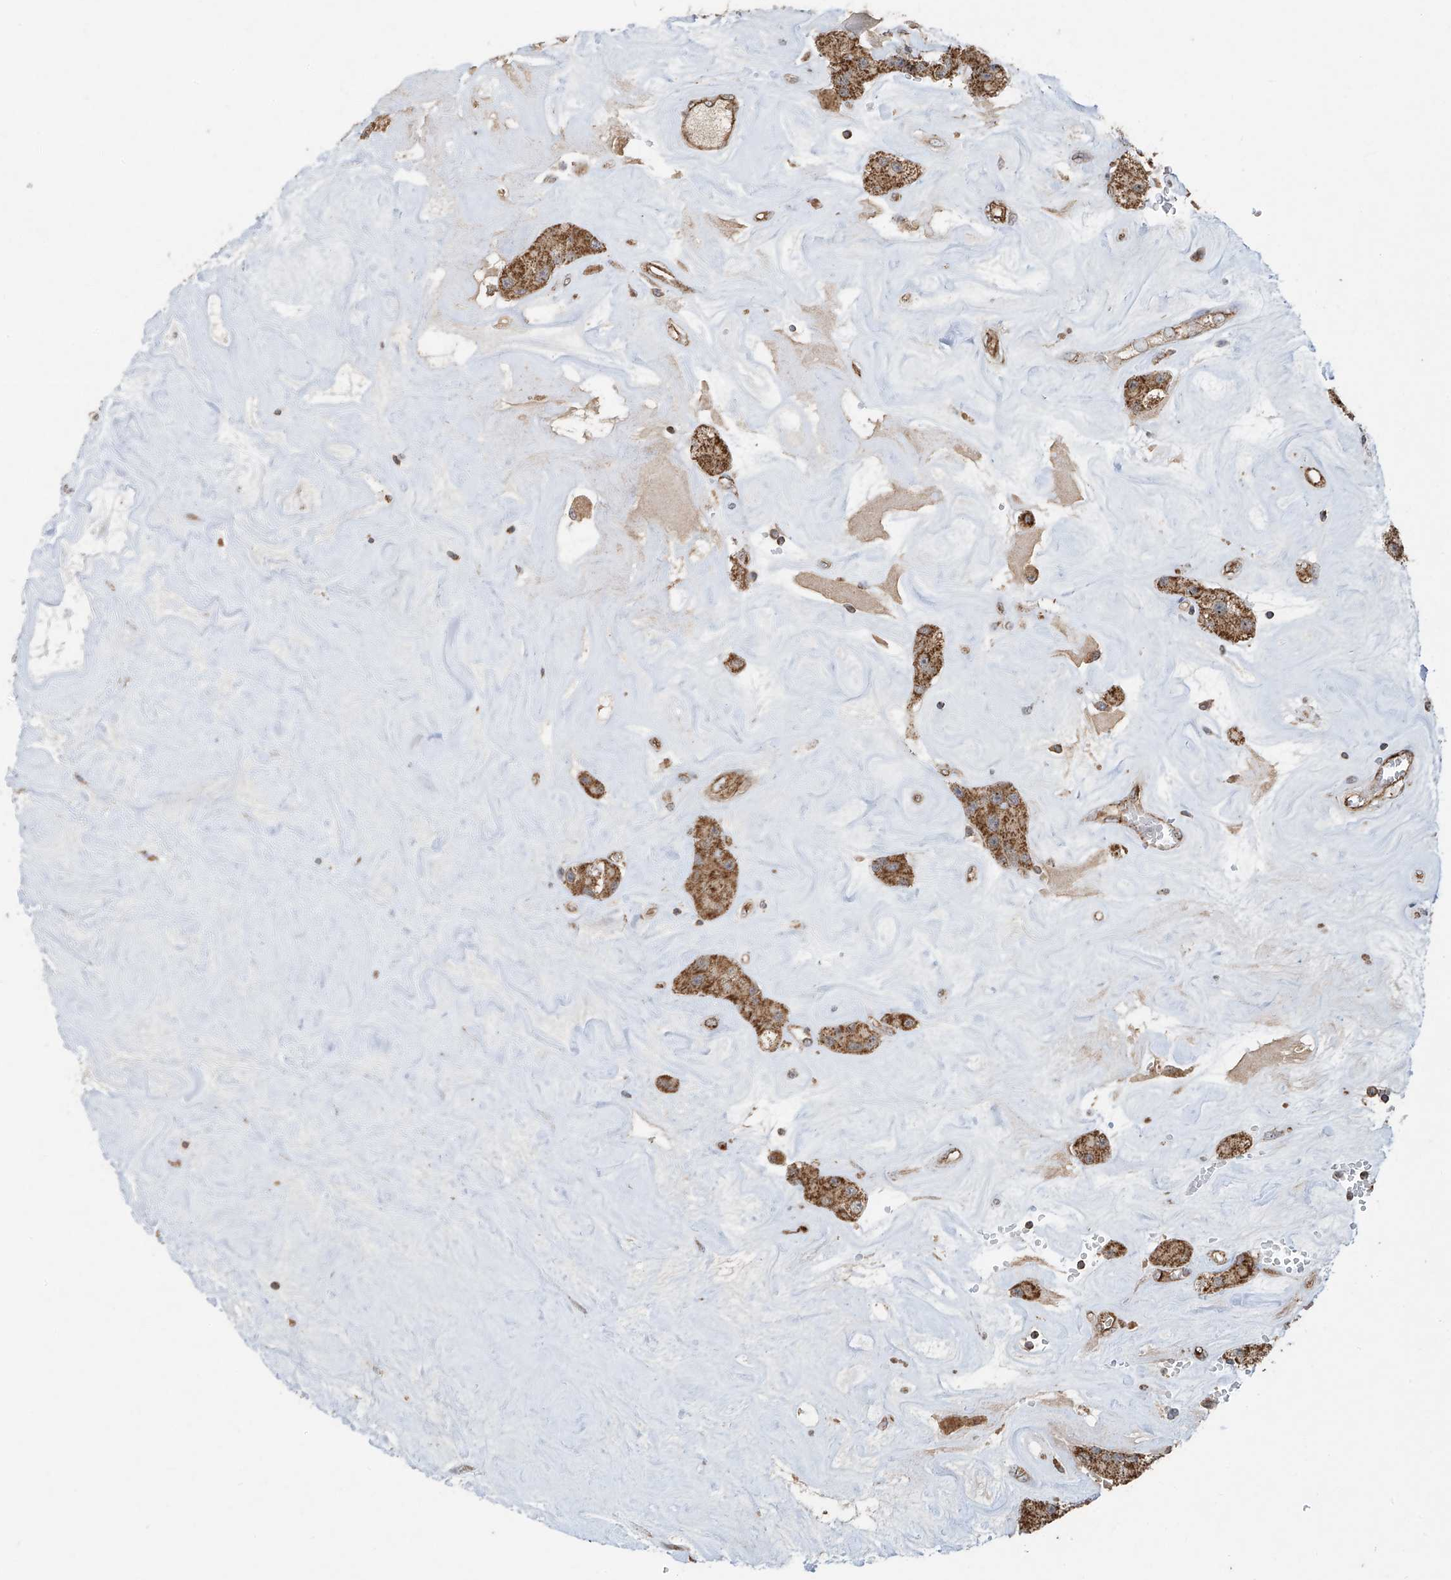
{"staining": {"intensity": "moderate", "quantity": ">75%", "location": "cytoplasmic/membranous"}, "tissue": "carcinoid", "cell_type": "Tumor cells", "image_type": "cancer", "snomed": [{"axis": "morphology", "description": "Carcinoid, malignant, NOS"}, {"axis": "topography", "description": "Pancreas"}], "caption": "IHC photomicrograph of carcinoid stained for a protein (brown), which displays medium levels of moderate cytoplasmic/membranous positivity in about >75% of tumor cells.", "gene": "UQCC1", "patient": {"sex": "male", "age": 41}}